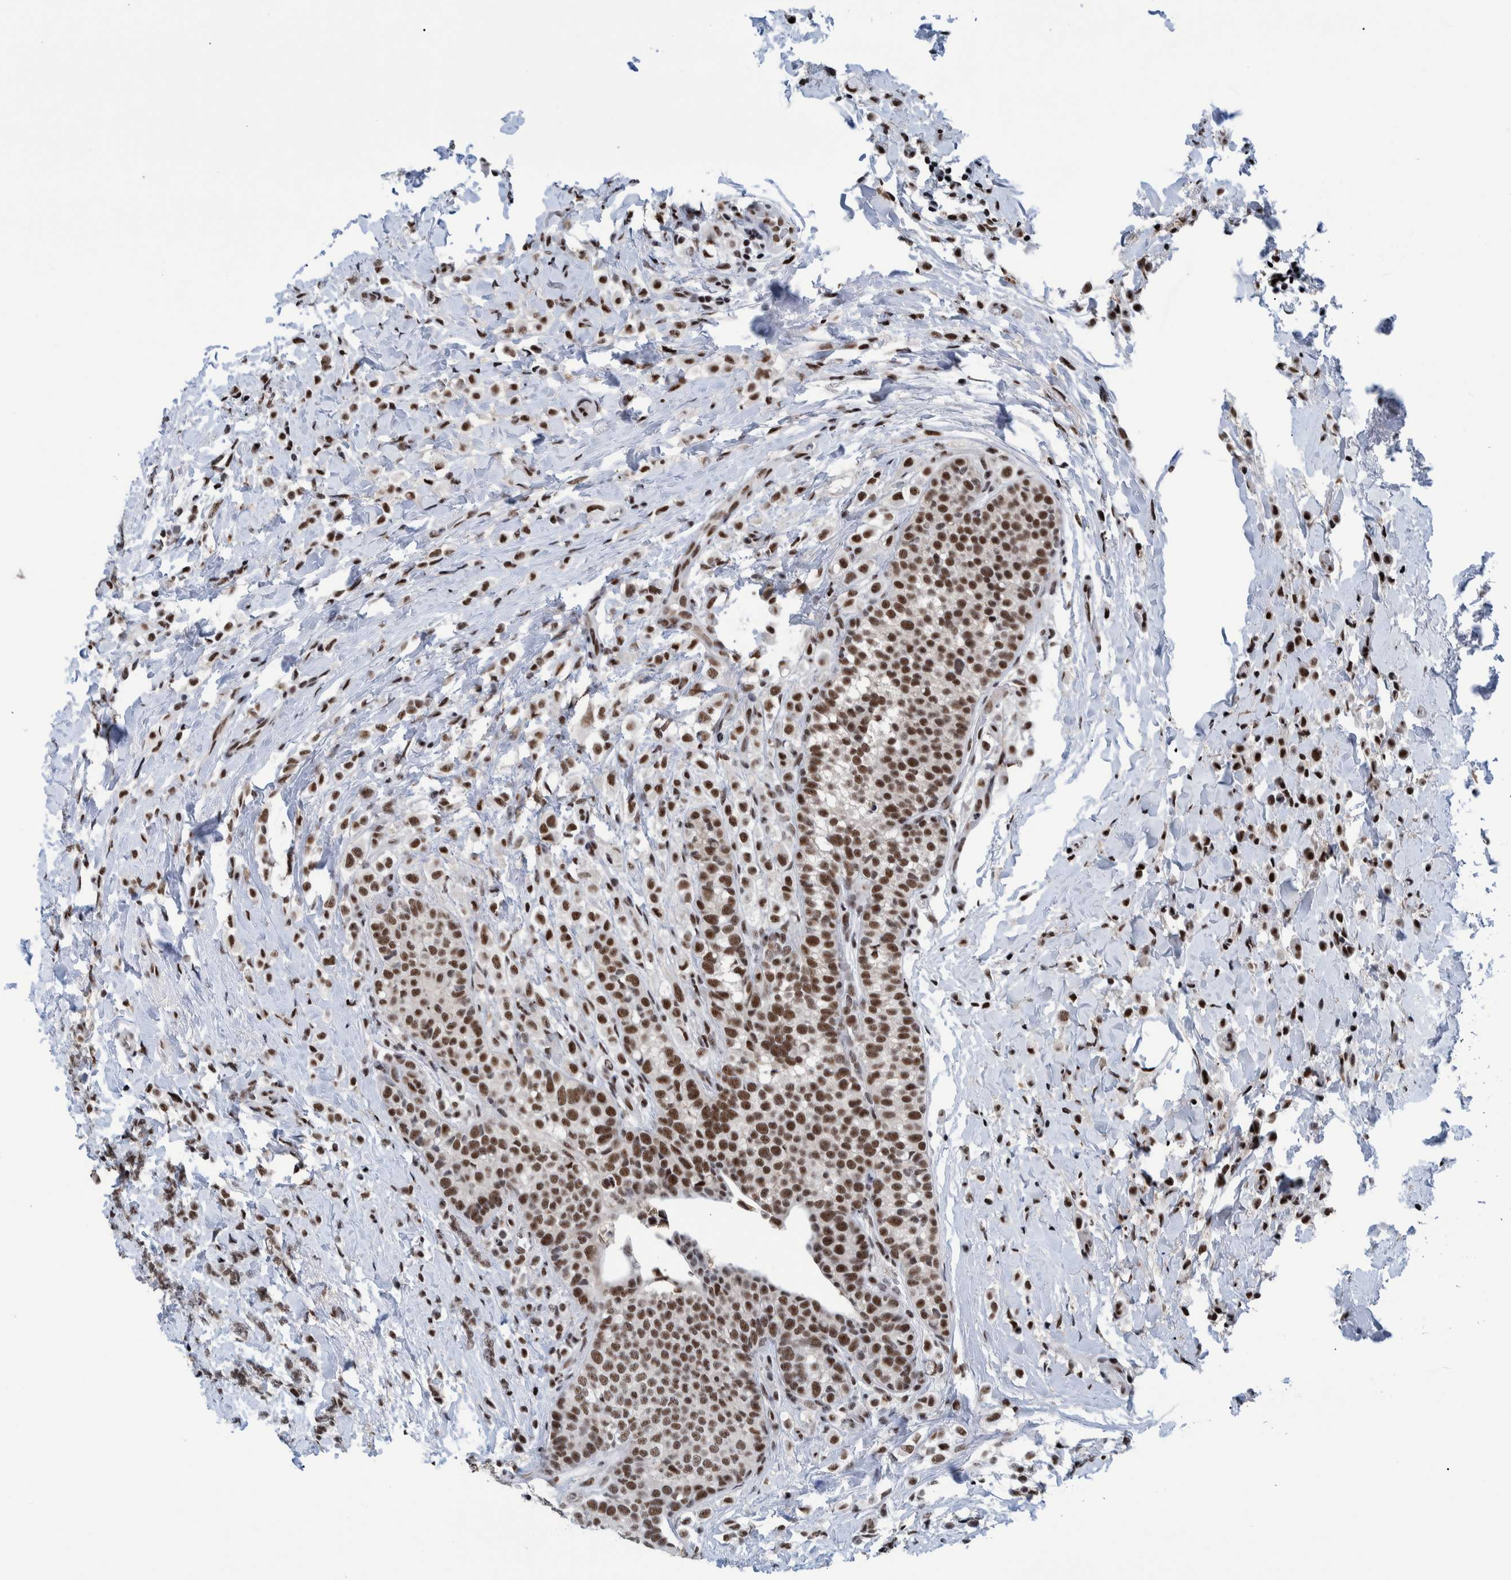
{"staining": {"intensity": "strong", "quantity": ">75%", "location": "nuclear"}, "tissue": "breast cancer", "cell_type": "Tumor cells", "image_type": "cancer", "snomed": [{"axis": "morphology", "description": "Lobular carcinoma"}, {"axis": "topography", "description": "Breast"}], "caption": "Immunohistochemistry (IHC) of human breast cancer demonstrates high levels of strong nuclear expression in approximately >75% of tumor cells.", "gene": "EFTUD2", "patient": {"sex": "female", "age": 50}}